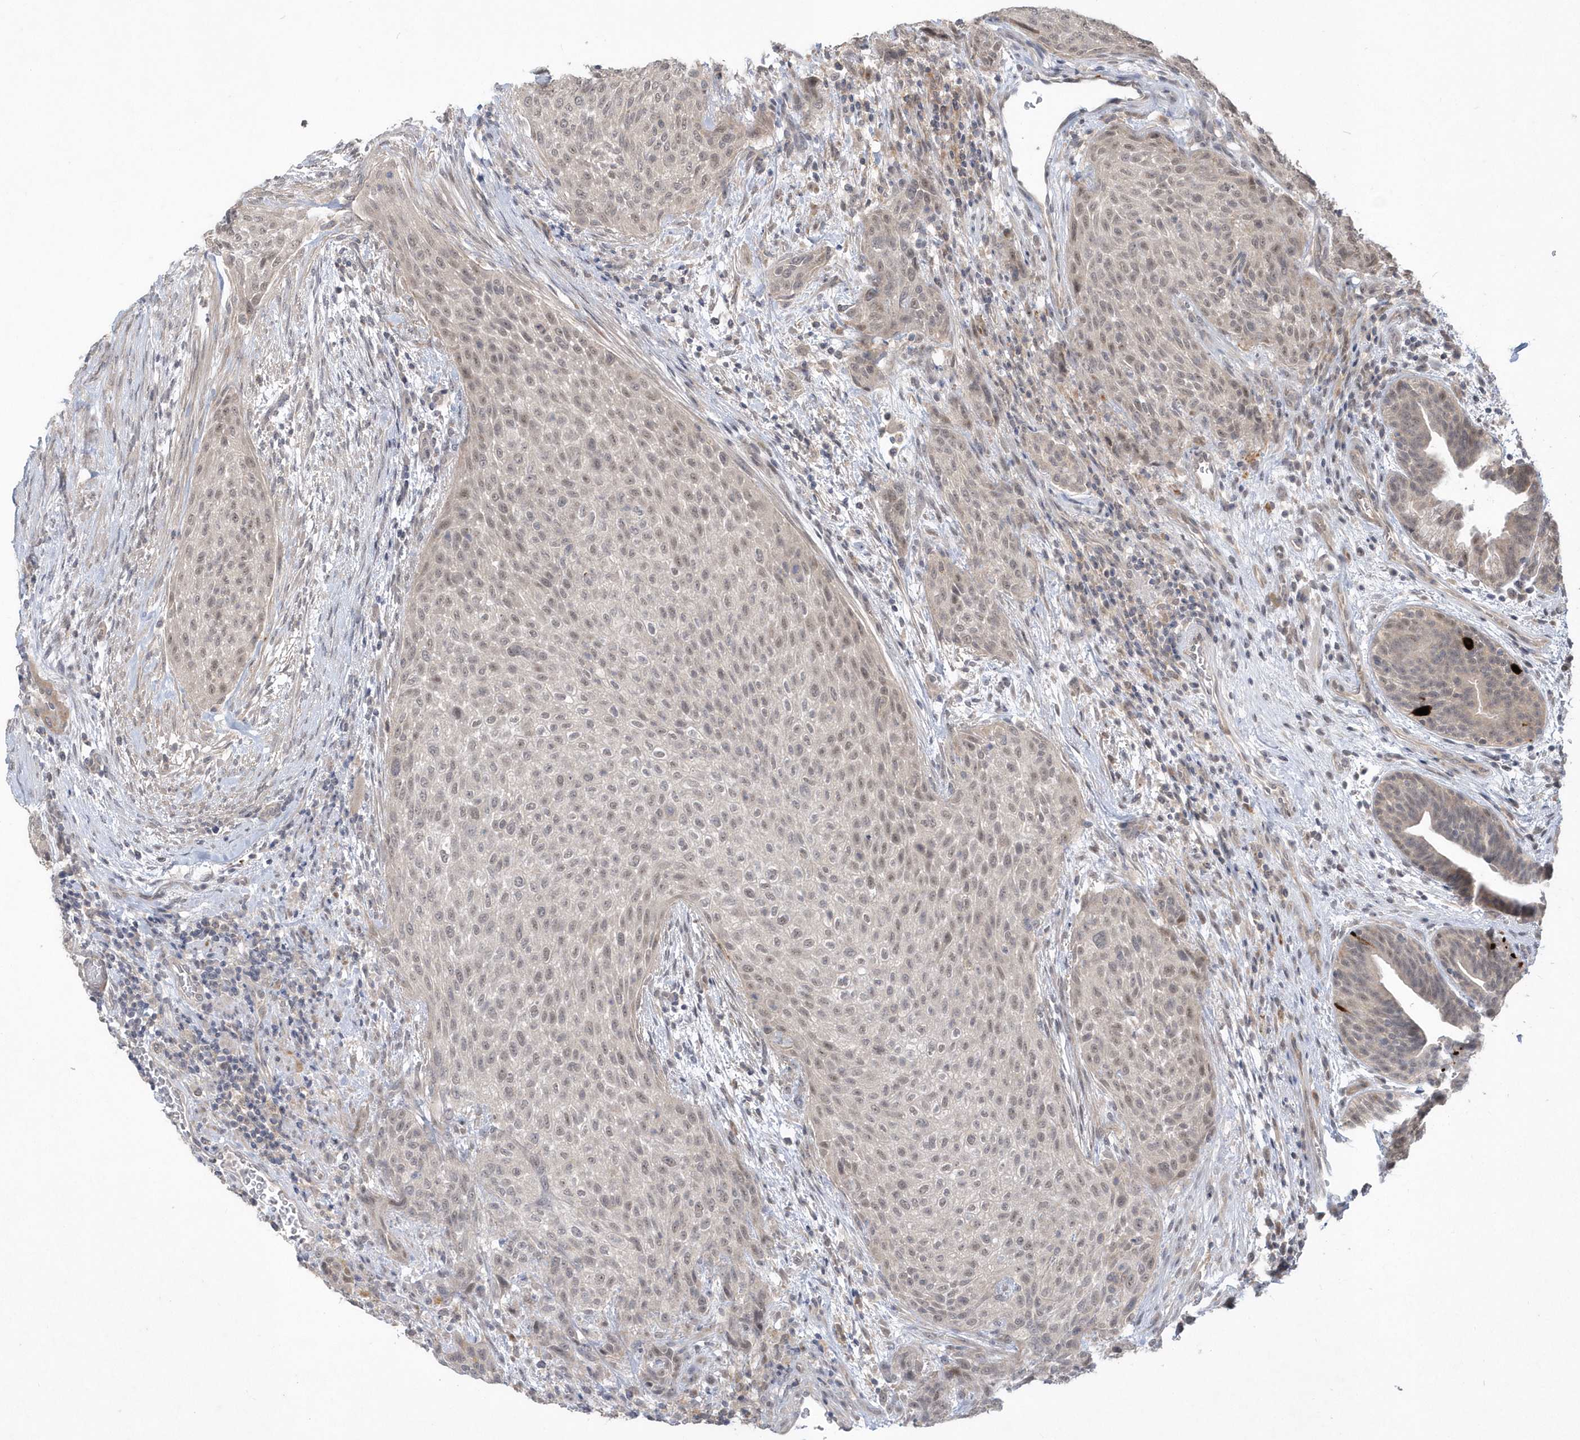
{"staining": {"intensity": "weak", "quantity": "25%-75%", "location": "nuclear"}, "tissue": "urothelial cancer", "cell_type": "Tumor cells", "image_type": "cancer", "snomed": [{"axis": "morphology", "description": "Urothelial carcinoma, High grade"}, {"axis": "topography", "description": "Urinary bladder"}], "caption": "This image shows IHC staining of human urothelial cancer, with low weak nuclear expression in approximately 25%-75% of tumor cells.", "gene": "TSPEAR", "patient": {"sex": "male", "age": 35}}